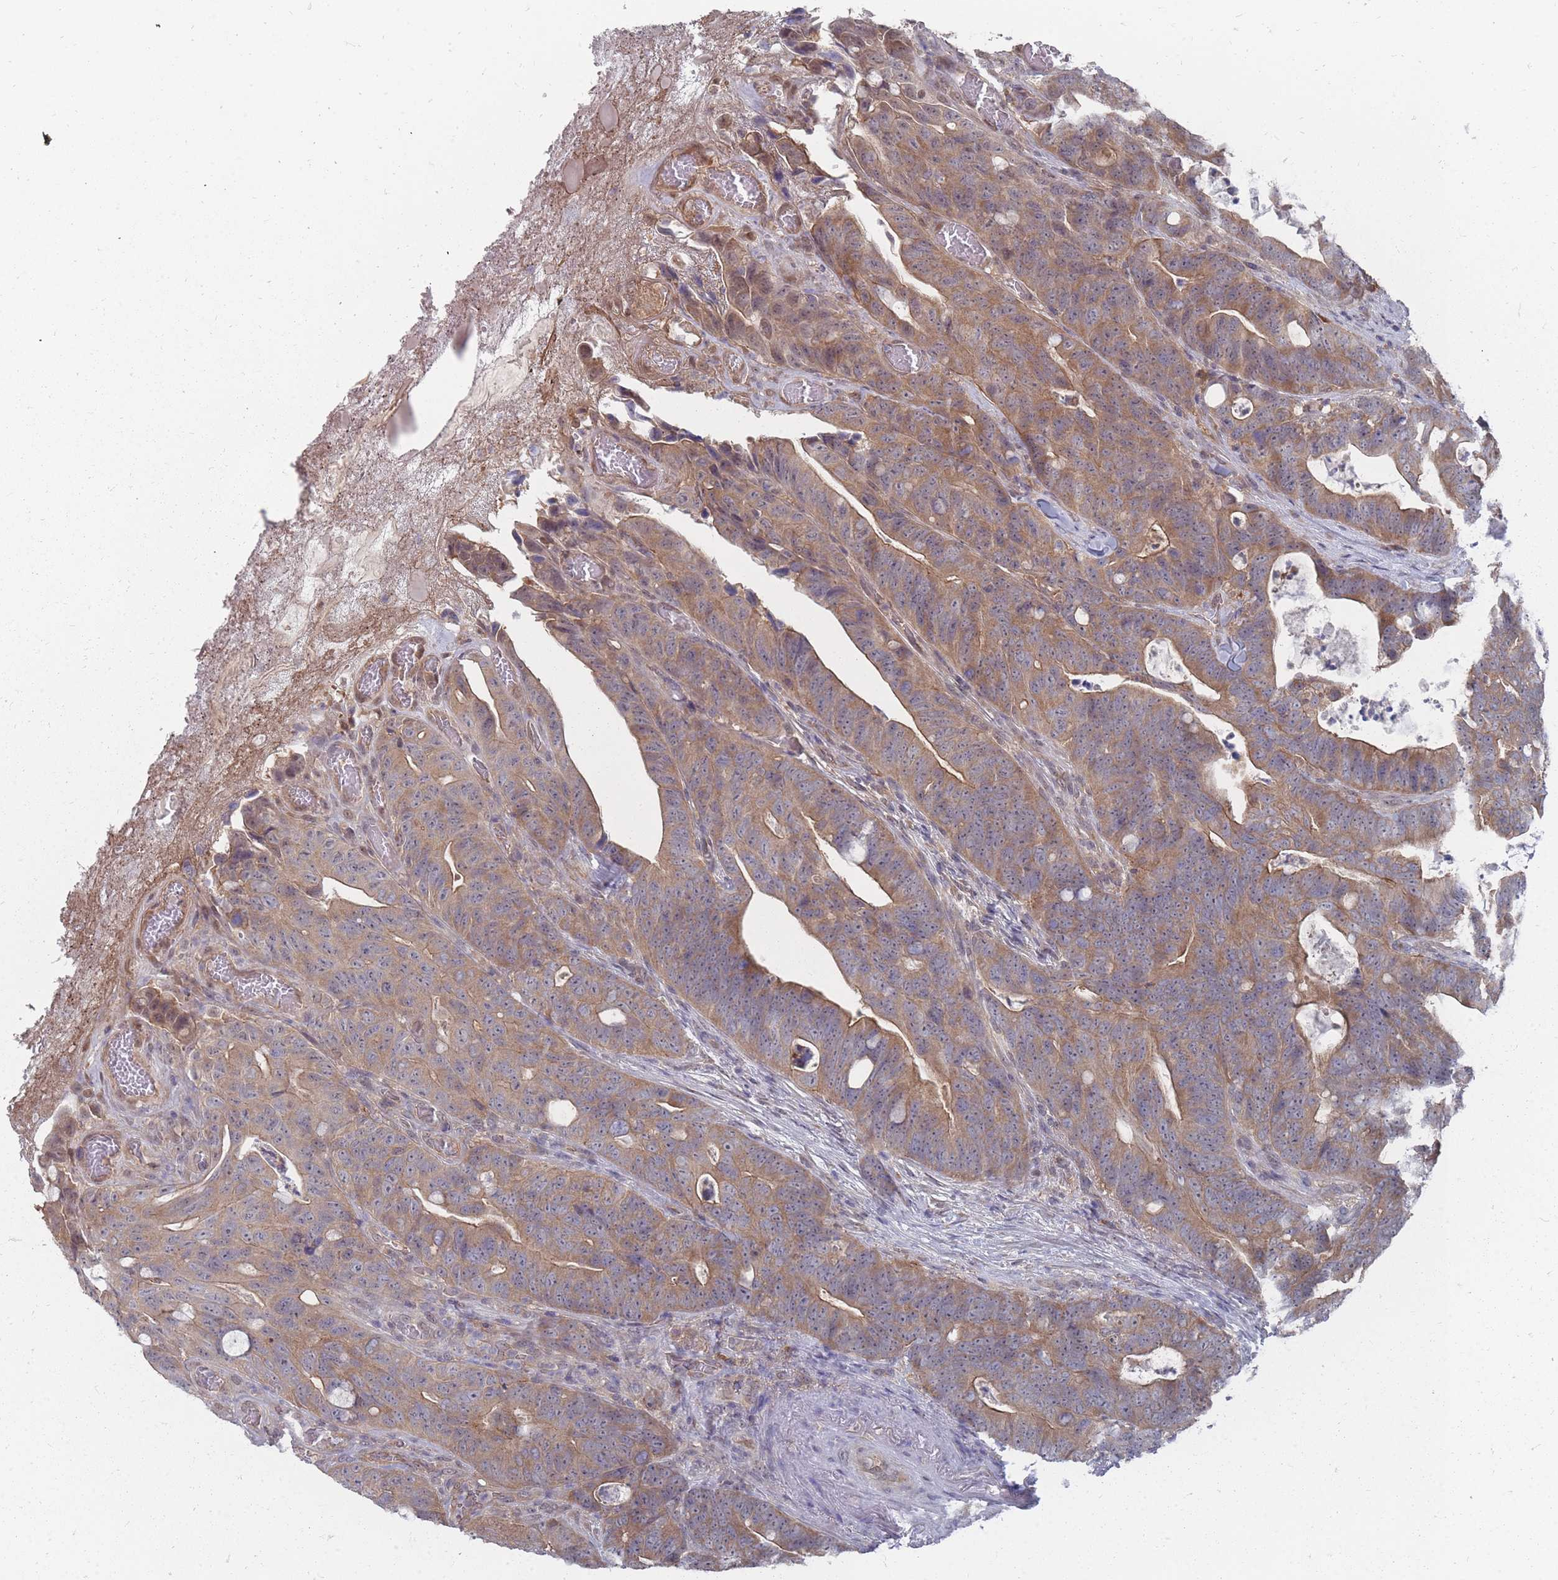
{"staining": {"intensity": "moderate", "quantity": ">75%", "location": "cytoplasmic/membranous"}, "tissue": "colorectal cancer", "cell_type": "Tumor cells", "image_type": "cancer", "snomed": [{"axis": "morphology", "description": "Adenocarcinoma, NOS"}, {"axis": "topography", "description": "Colon"}], "caption": "Brown immunohistochemical staining in human adenocarcinoma (colorectal) demonstrates moderate cytoplasmic/membranous positivity in approximately >75% of tumor cells.", "gene": "NKD1", "patient": {"sex": "female", "age": 82}}